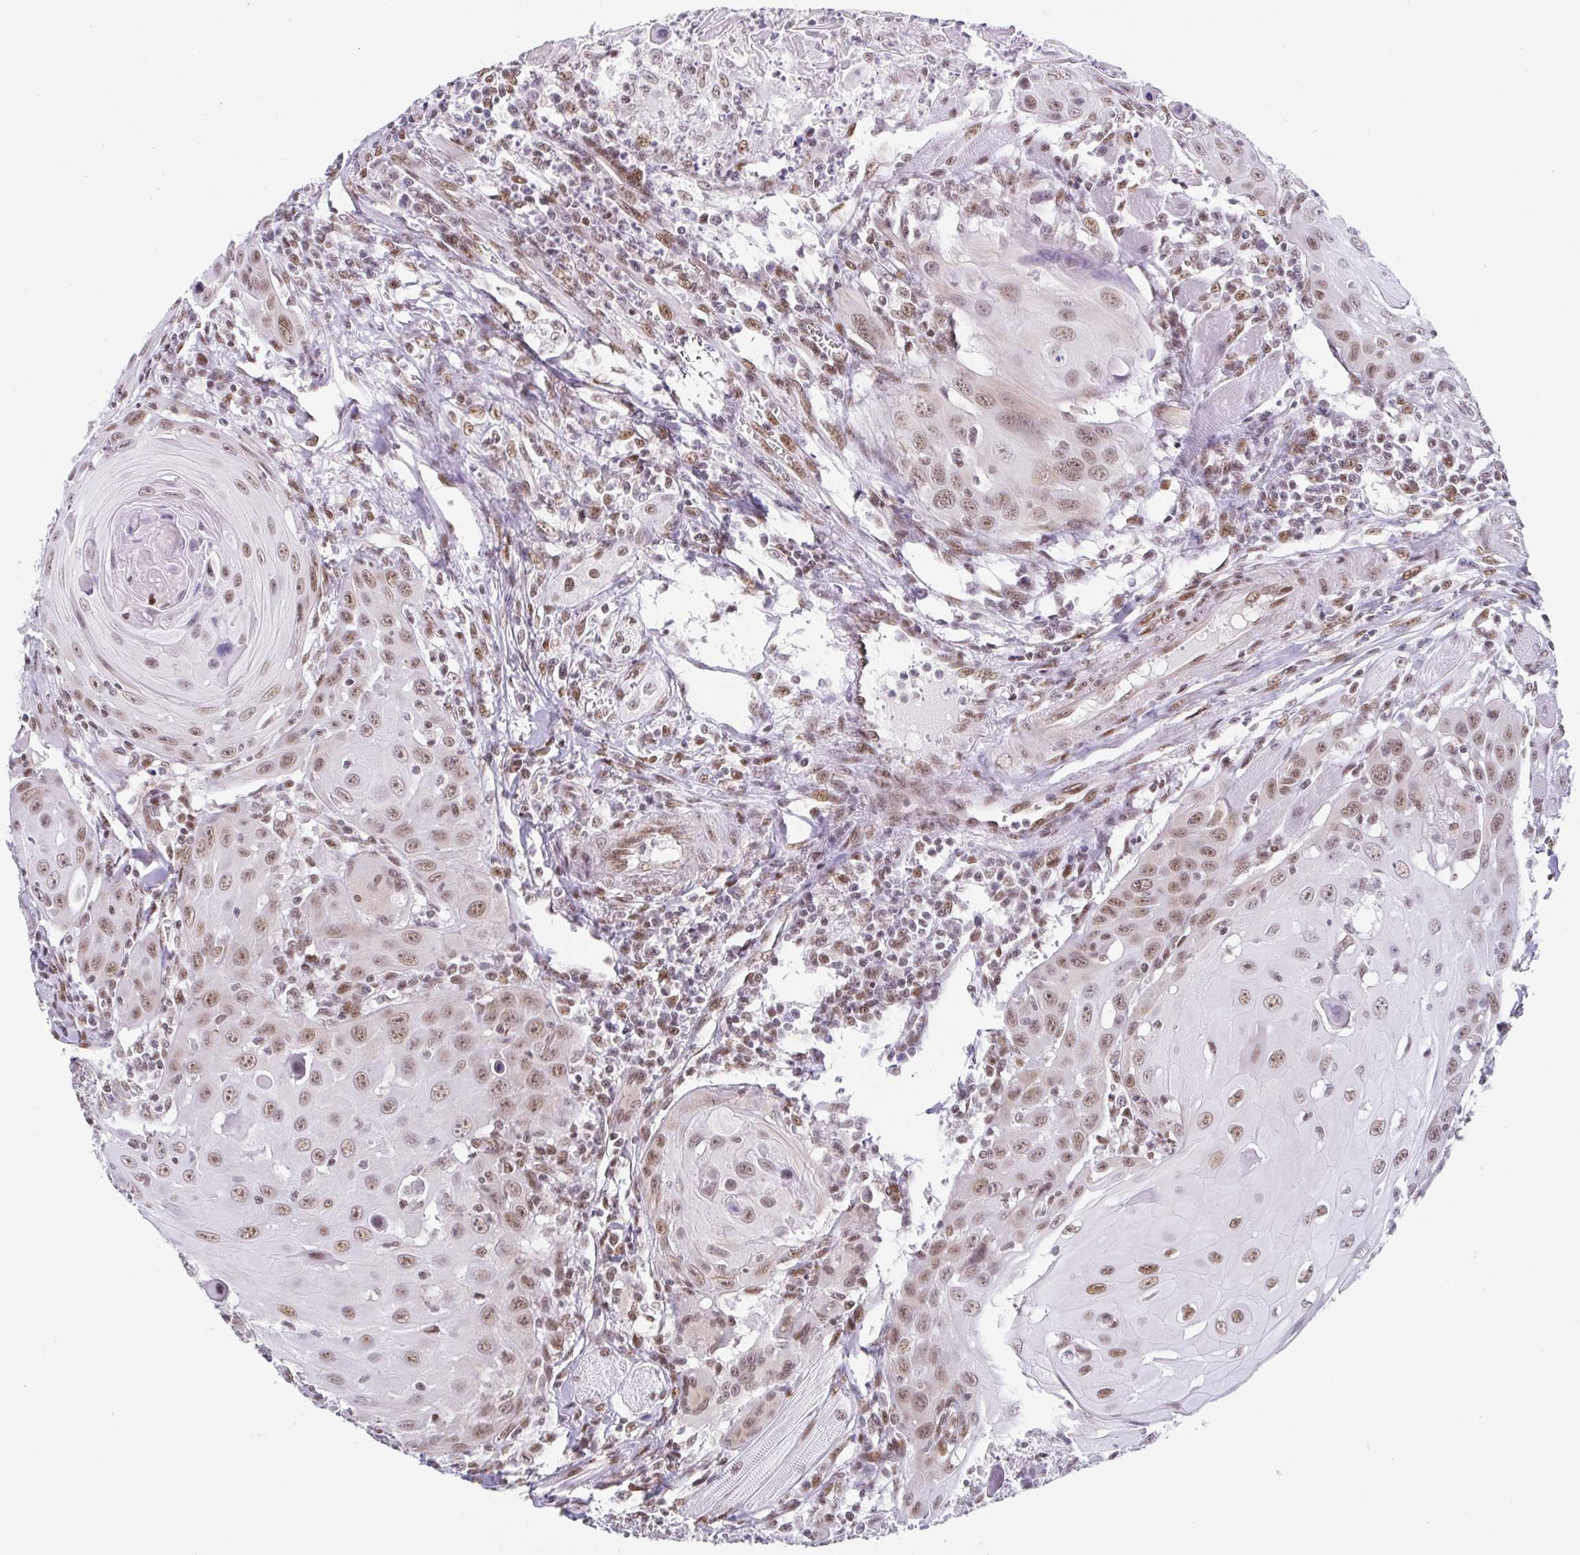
{"staining": {"intensity": "moderate", "quantity": ">75%", "location": "nuclear"}, "tissue": "head and neck cancer", "cell_type": "Tumor cells", "image_type": "cancer", "snomed": [{"axis": "morphology", "description": "Squamous cell carcinoma, NOS"}, {"axis": "topography", "description": "Head-Neck"}], "caption": "IHC staining of head and neck squamous cell carcinoma, which exhibits medium levels of moderate nuclear positivity in approximately >75% of tumor cells indicating moderate nuclear protein expression. The staining was performed using DAB (brown) for protein detection and nuclei were counterstained in hematoxylin (blue).", "gene": "SLC7A10", "patient": {"sex": "female", "age": 80}}